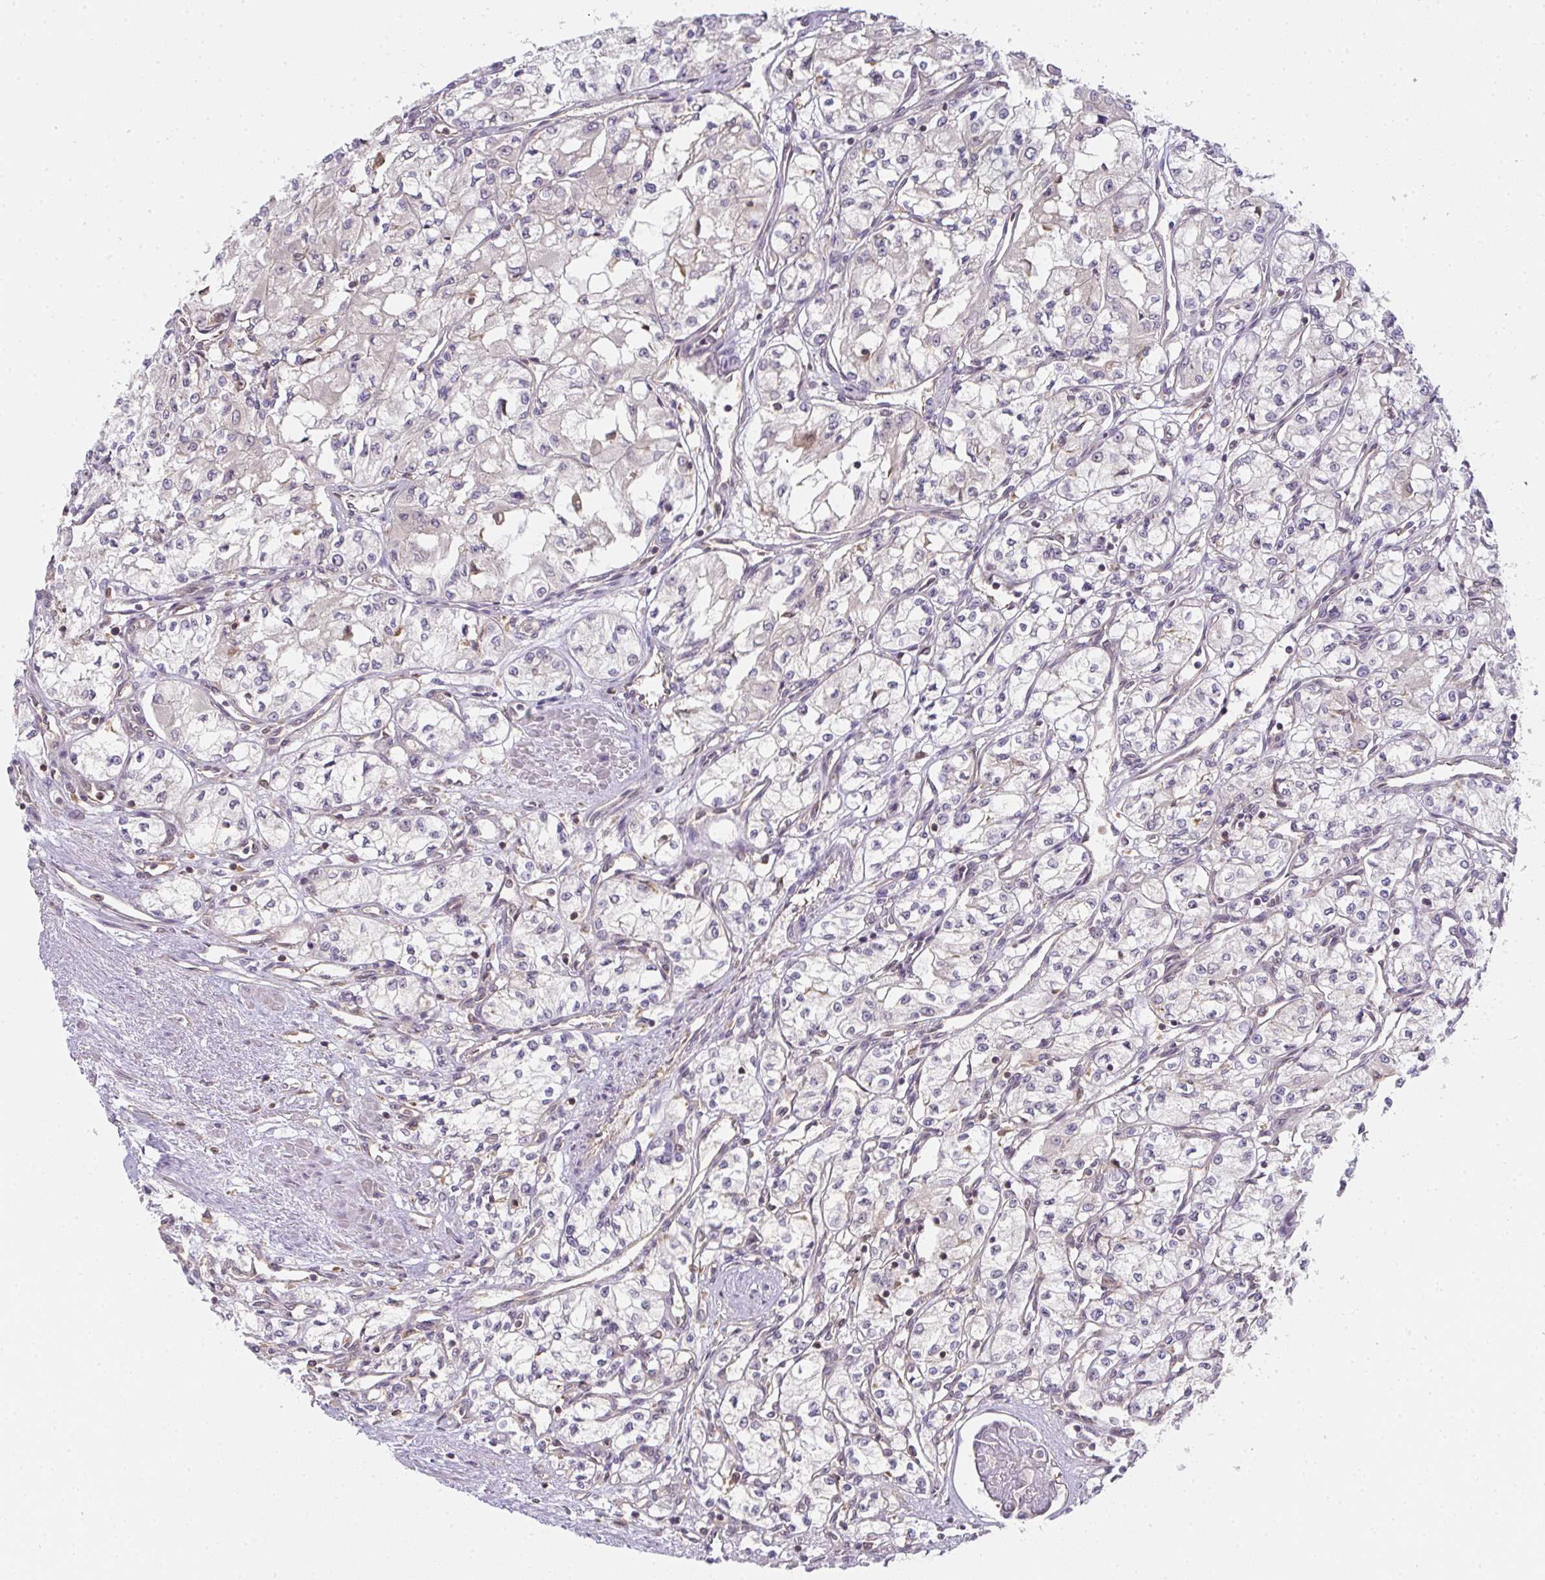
{"staining": {"intensity": "negative", "quantity": "none", "location": "none"}, "tissue": "renal cancer", "cell_type": "Tumor cells", "image_type": "cancer", "snomed": [{"axis": "morphology", "description": "Adenocarcinoma, NOS"}, {"axis": "topography", "description": "Kidney"}], "caption": "Tumor cells show no significant positivity in renal adenocarcinoma.", "gene": "GSDMB", "patient": {"sex": "male", "age": 59}}